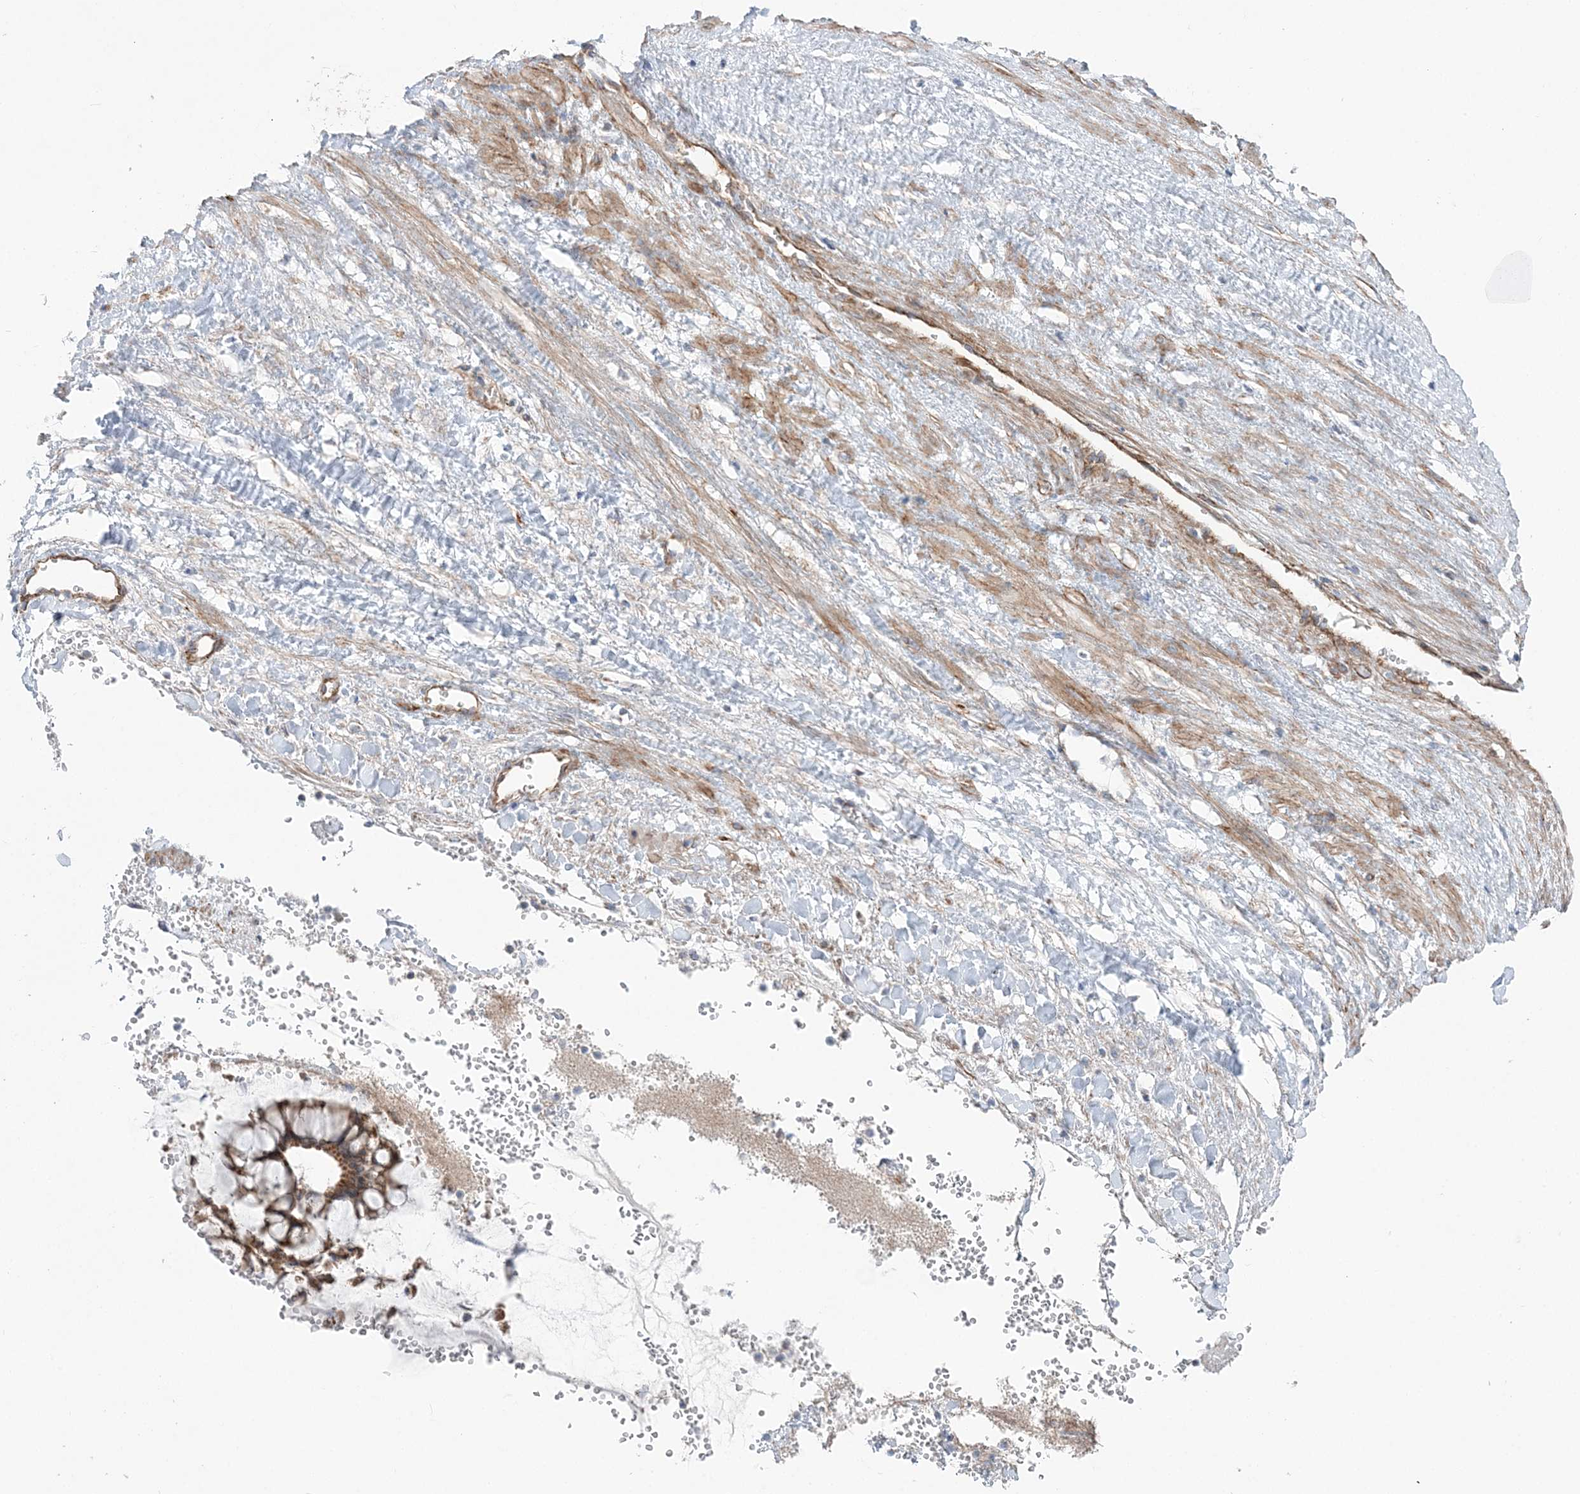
{"staining": {"intensity": "moderate", "quantity": ">75%", "location": "cytoplasmic/membranous"}, "tissue": "ovarian cancer", "cell_type": "Tumor cells", "image_type": "cancer", "snomed": [{"axis": "morphology", "description": "Cystadenocarcinoma, mucinous, NOS"}, {"axis": "topography", "description": "Ovary"}], "caption": "Approximately >75% of tumor cells in ovarian cancer (mucinous cystadenocarcinoma) show moderate cytoplasmic/membranous protein expression as visualized by brown immunohistochemical staining.", "gene": "OPA1", "patient": {"sex": "female", "age": 73}}